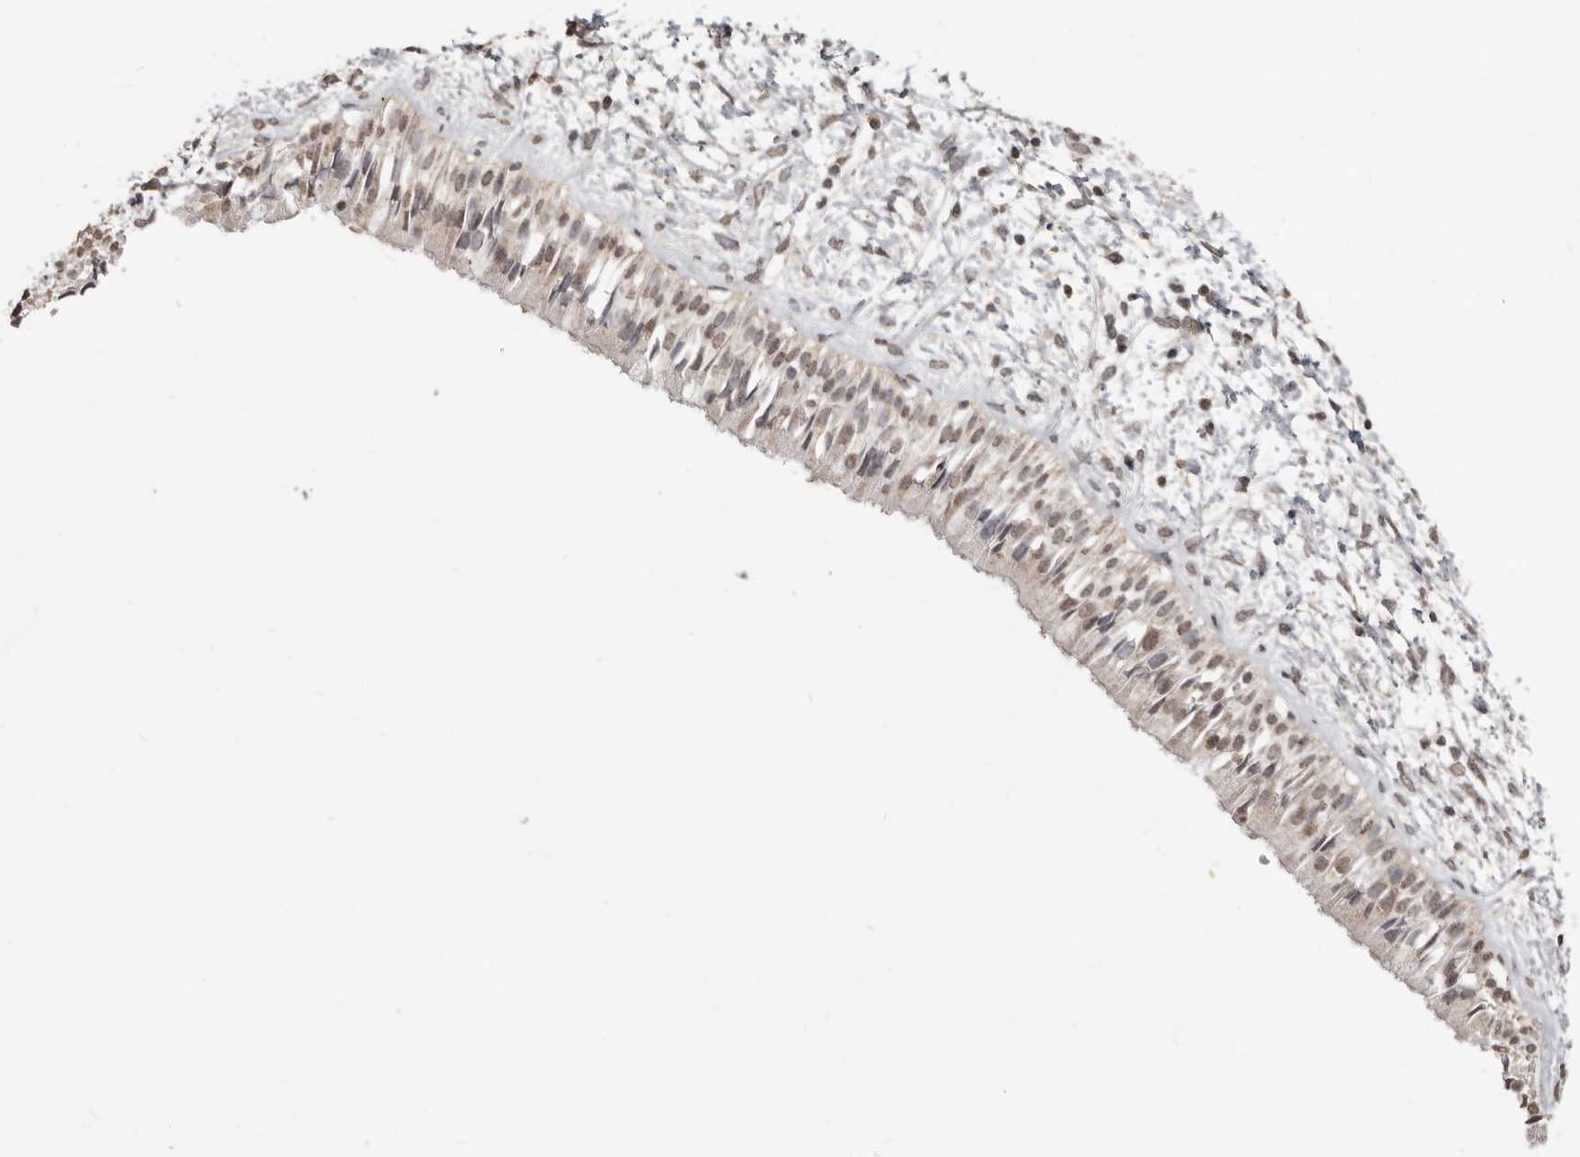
{"staining": {"intensity": "moderate", "quantity": "25%-75%", "location": "nuclear"}, "tissue": "nasopharynx", "cell_type": "Respiratory epithelial cells", "image_type": "normal", "snomed": [{"axis": "morphology", "description": "Normal tissue, NOS"}, {"axis": "topography", "description": "Nasopharynx"}], "caption": "Benign nasopharynx demonstrates moderate nuclear expression in approximately 25%-75% of respiratory epithelial cells, visualized by immunohistochemistry. The staining was performed using DAB (3,3'-diaminobenzidine), with brown indicating positive protein expression. Nuclei are stained blue with hematoxylin.", "gene": "LINGO2", "patient": {"sex": "male", "age": 22}}